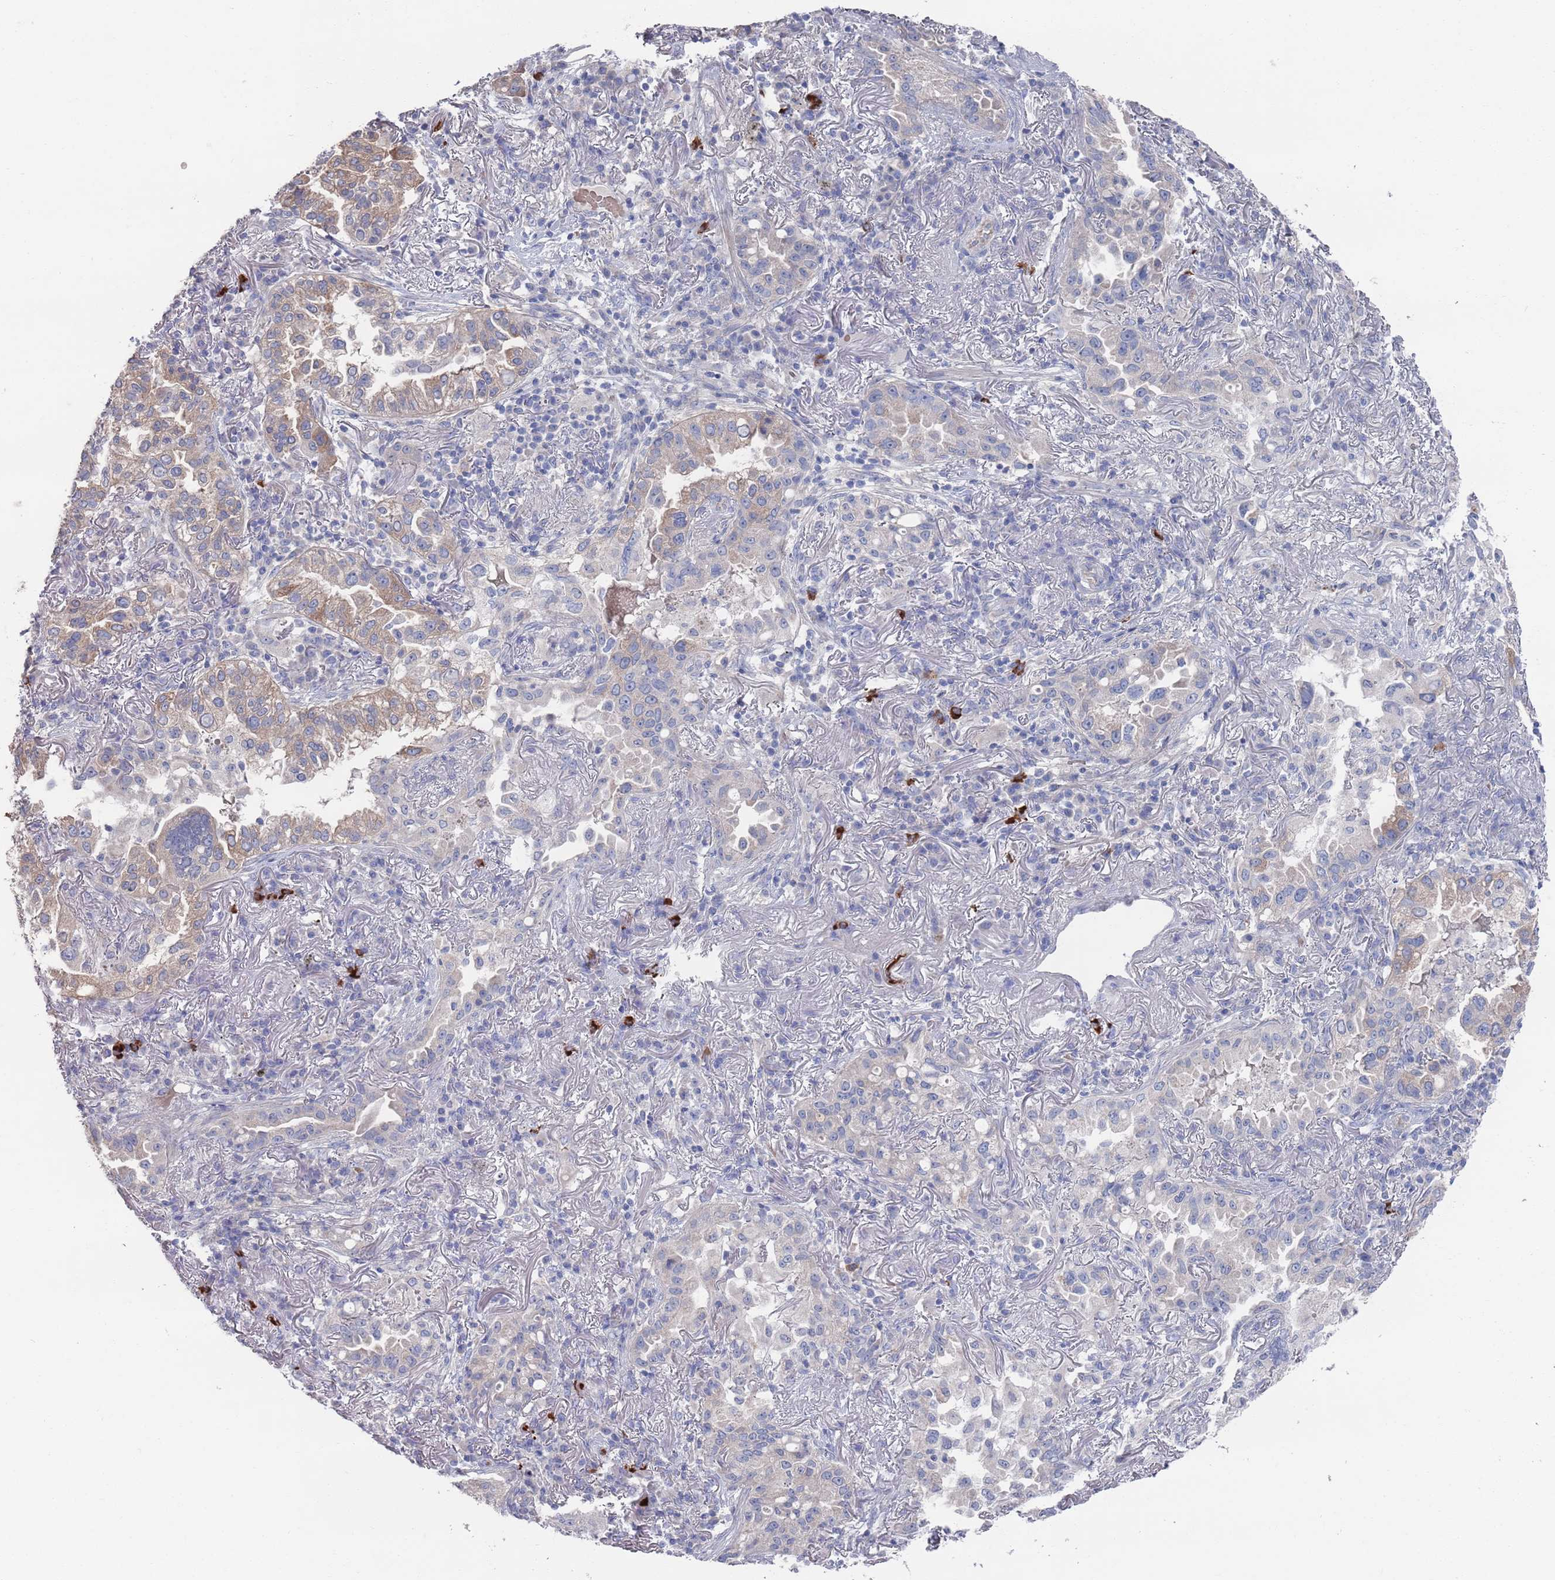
{"staining": {"intensity": "weak", "quantity": "25%-75%", "location": "cytoplasmic/membranous"}, "tissue": "lung cancer", "cell_type": "Tumor cells", "image_type": "cancer", "snomed": [{"axis": "morphology", "description": "Adenocarcinoma, NOS"}, {"axis": "topography", "description": "Lung"}], "caption": "Lung cancer stained with DAB IHC displays low levels of weak cytoplasmic/membranous positivity in about 25%-75% of tumor cells.", "gene": "TMCO3", "patient": {"sex": "female", "age": 69}}